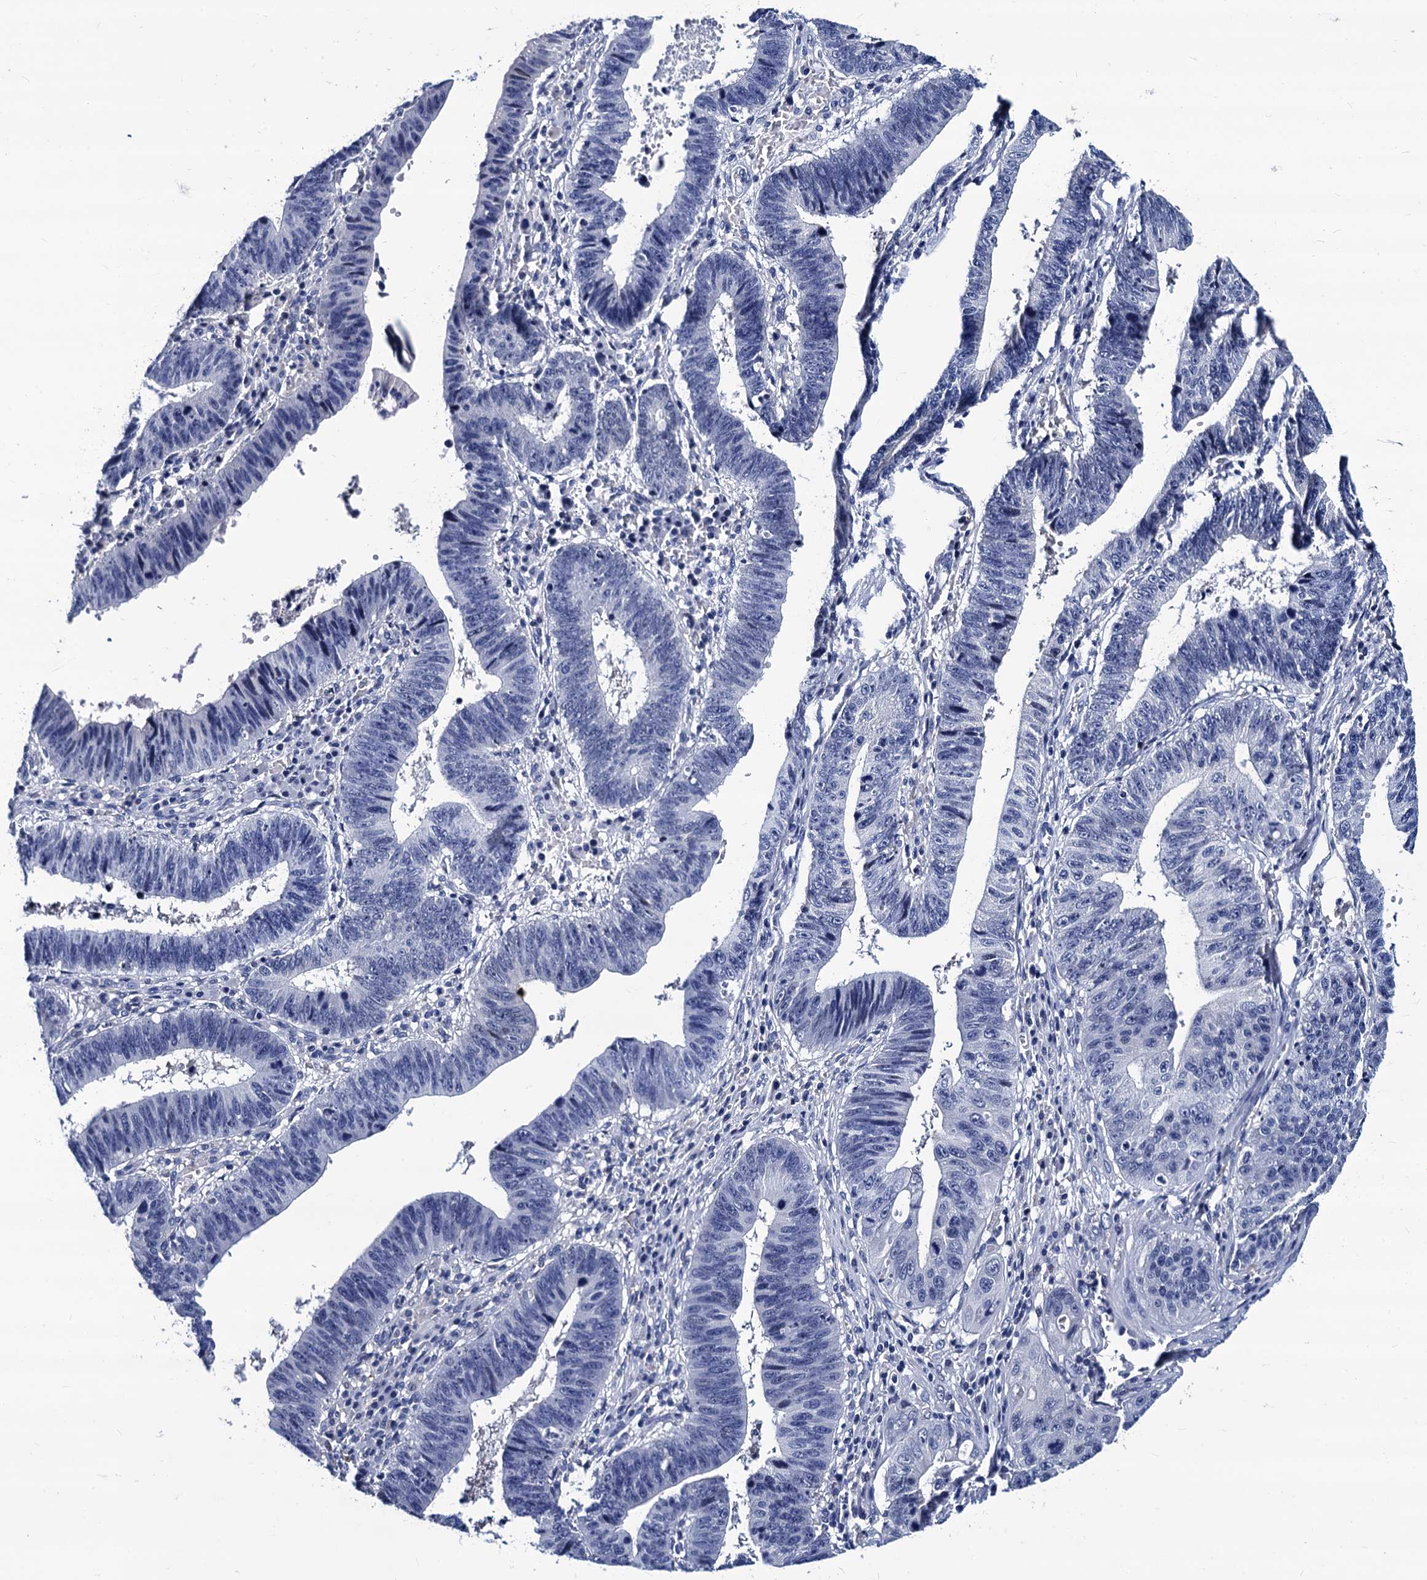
{"staining": {"intensity": "negative", "quantity": "none", "location": "none"}, "tissue": "stomach cancer", "cell_type": "Tumor cells", "image_type": "cancer", "snomed": [{"axis": "morphology", "description": "Adenocarcinoma, NOS"}, {"axis": "topography", "description": "Stomach"}], "caption": "The immunohistochemistry micrograph has no significant positivity in tumor cells of stomach cancer tissue.", "gene": "LRRC30", "patient": {"sex": "male", "age": 59}}